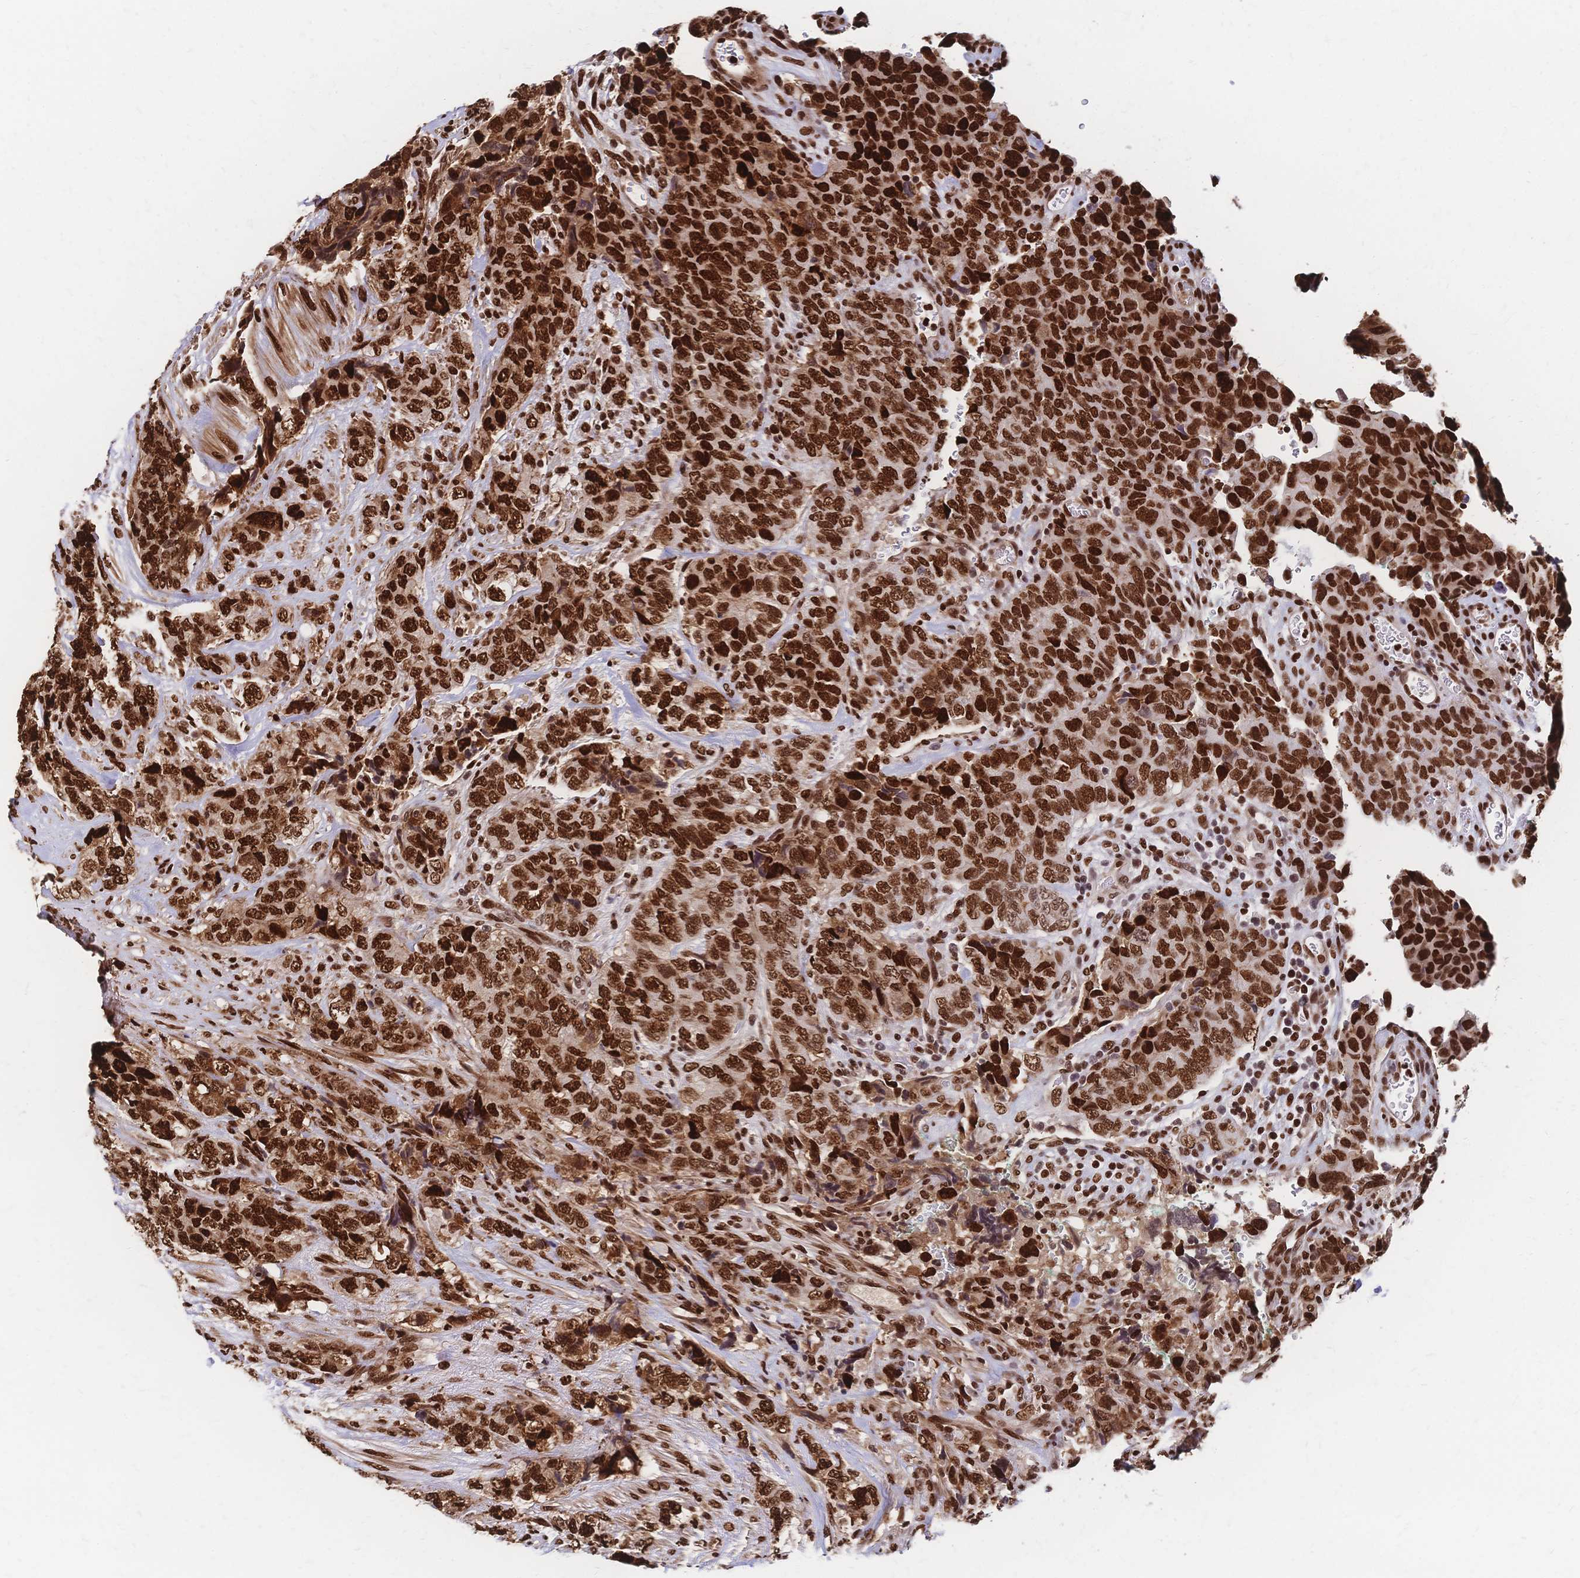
{"staining": {"intensity": "strong", "quantity": ">75%", "location": "nuclear"}, "tissue": "urothelial cancer", "cell_type": "Tumor cells", "image_type": "cancer", "snomed": [{"axis": "morphology", "description": "Urothelial carcinoma, High grade"}, {"axis": "topography", "description": "Urinary bladder"}], "caption": "High-power microscopy captured an immunohistochemistry histopathology image of high-grade urothelial carcinoma, revealing strong nuclear staining in about >75% of tumor cells.", "gene": "HDGF", "patient": {"sex": "female", "age": 78}}